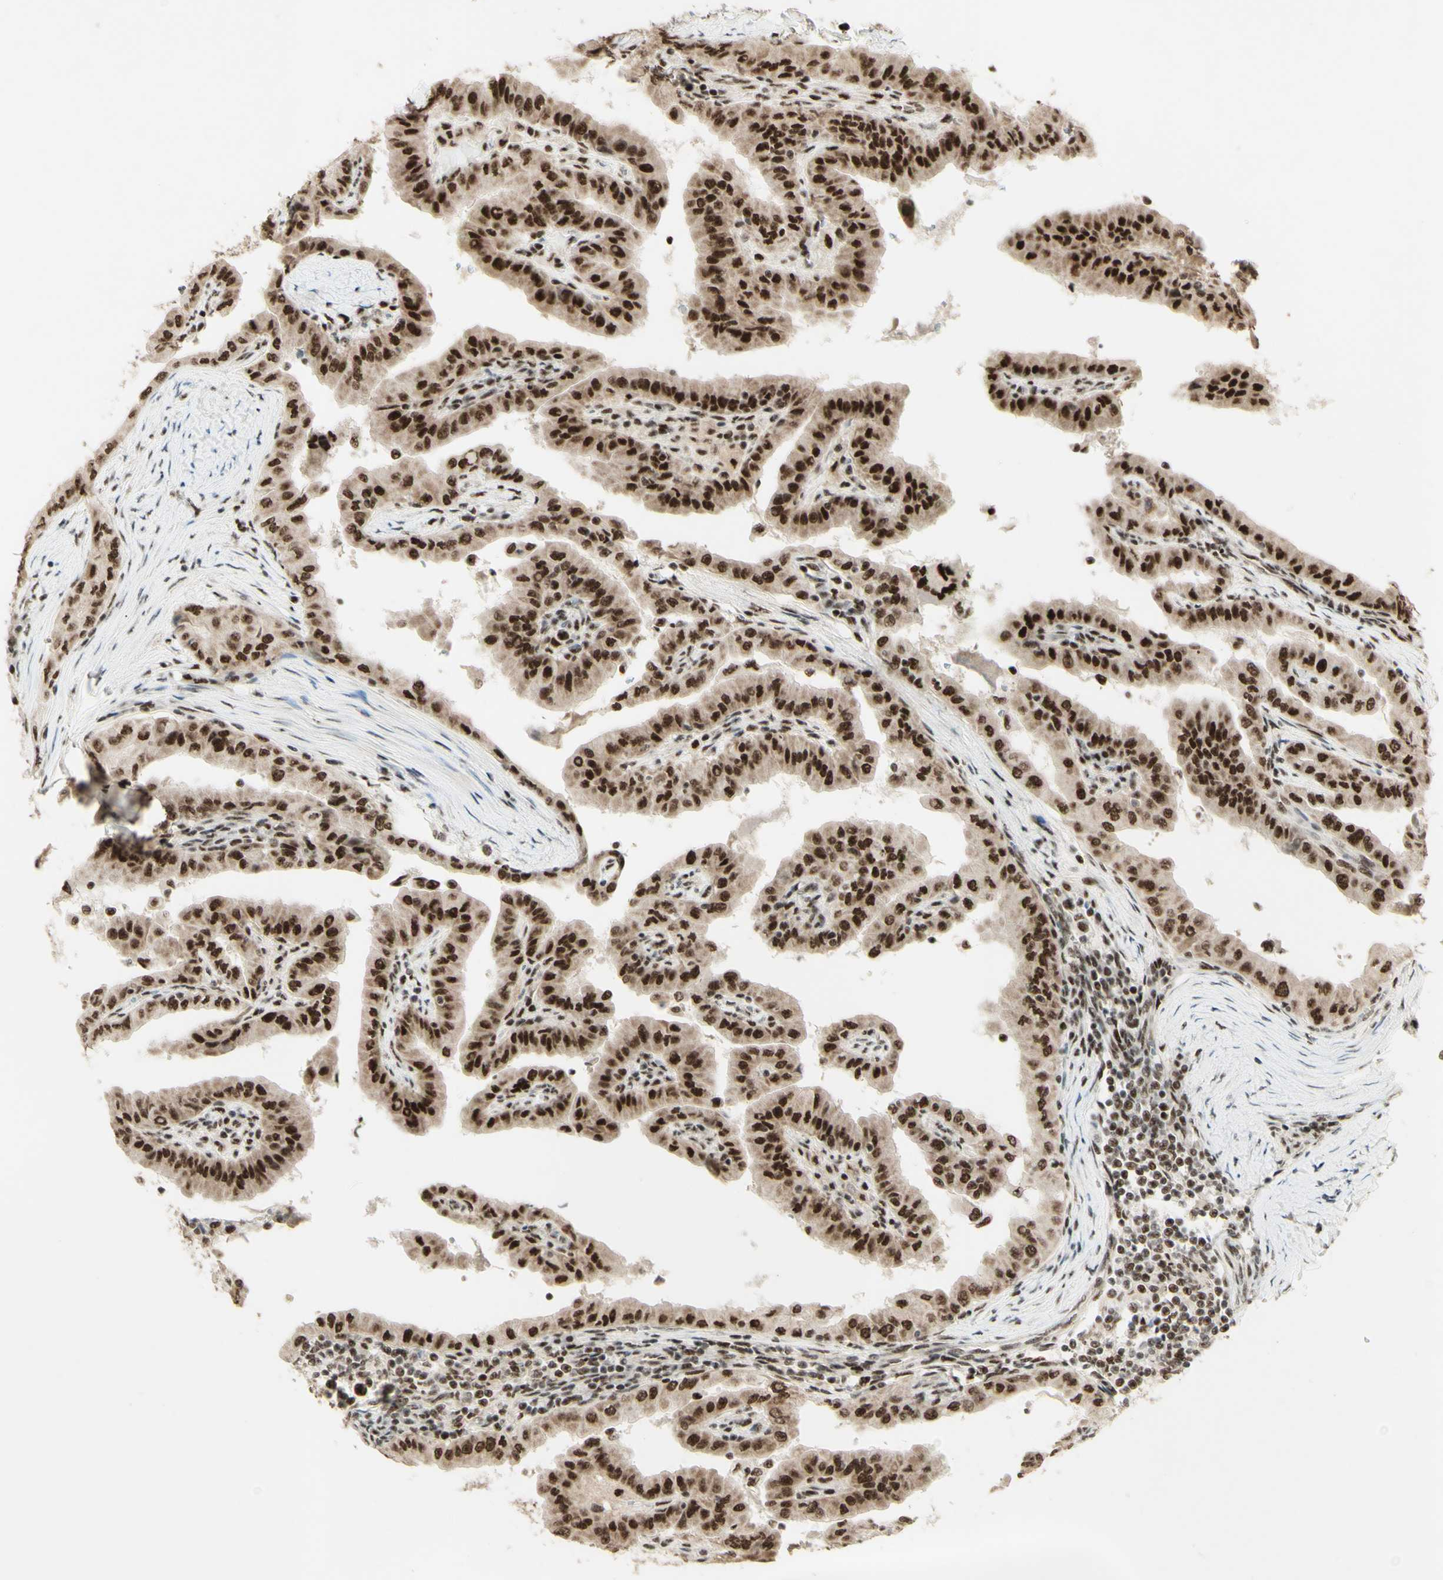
{"staining": {"intensity": "strong", "quantity": ">75%", "location": "cytoplasmic/membranous,nuclear"}, "tissue": "thyroid cancer", "cell_type": "Tumor cells", "image_type": "cancer", "snomed": [{"axis": "morphology", "description": "Papillary adenocarcinoma, NOS"}, {"axis": "topography", "description": "Thyroid gland"}], "caption": "This is a histology image of immunohistochemistry staining of thyroid cancer, which shows strong positivity in the cytoplasmic/membranous and nuclear of tumor cells.", "gene": "DHX9", "patient": {"sex": "male", "age": 33}}